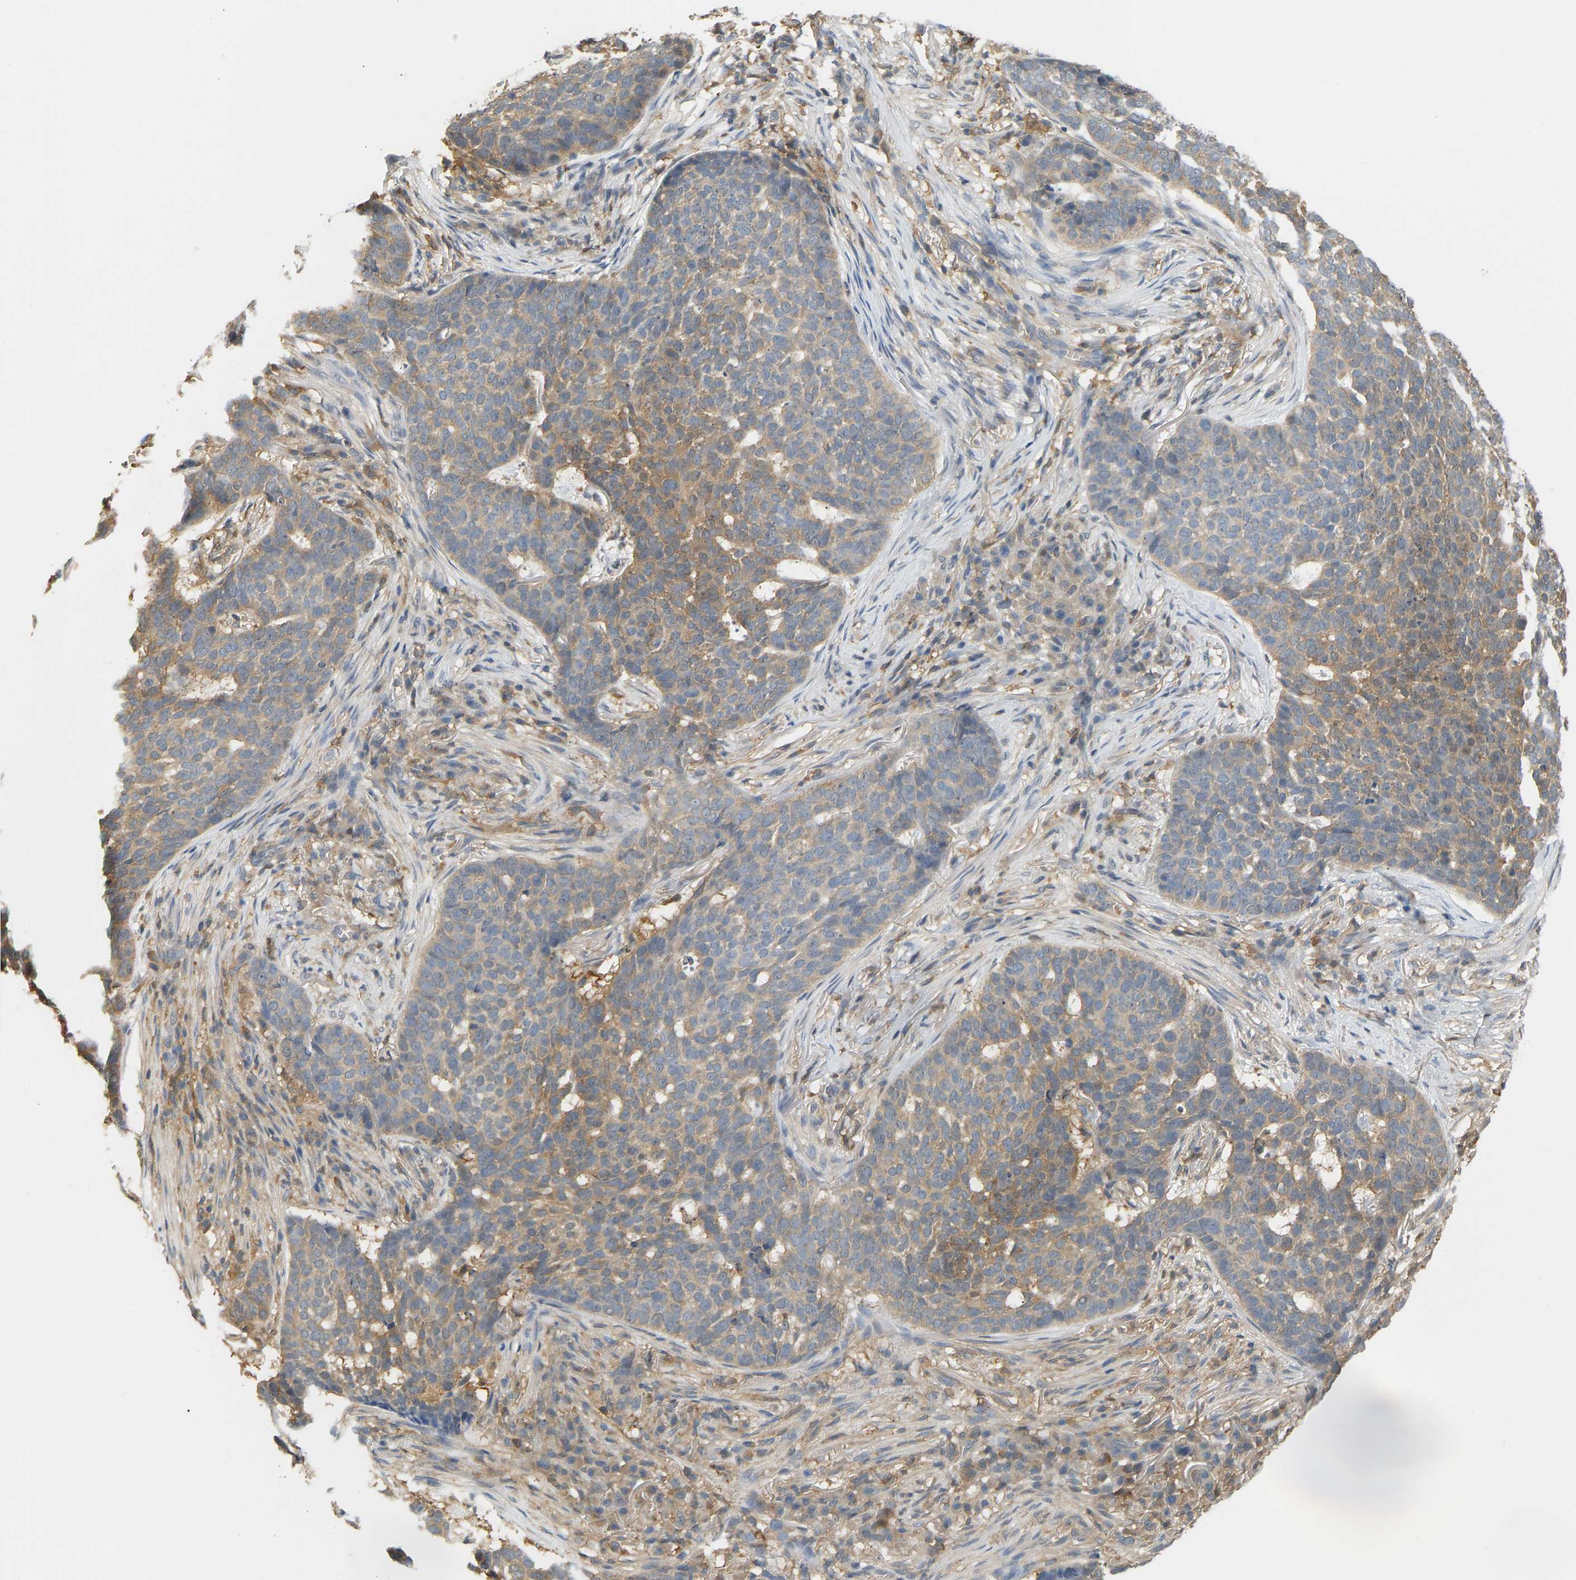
{"staining": {"intensity": "moderate", "quantity": "25%-75%", "location": "cytoplasmic/membranous"}, "tissue": "skin cancer", "cell_type": "Tumor cells", "image_type": "cancer", "snomed": [{"axis": "morphology", "description": "Basal cell carcinoma"}, {"axis": "topography", "description": "Skin"}], "caption": "The histopathology image displays a brown stain indicating the presence of a protein in the cytoplasmic/membranous of tumor cells in skin cancer (basal cell carcinoma).", "gene": "ENO1", "patient": {"sex": "male", "age": 85}}